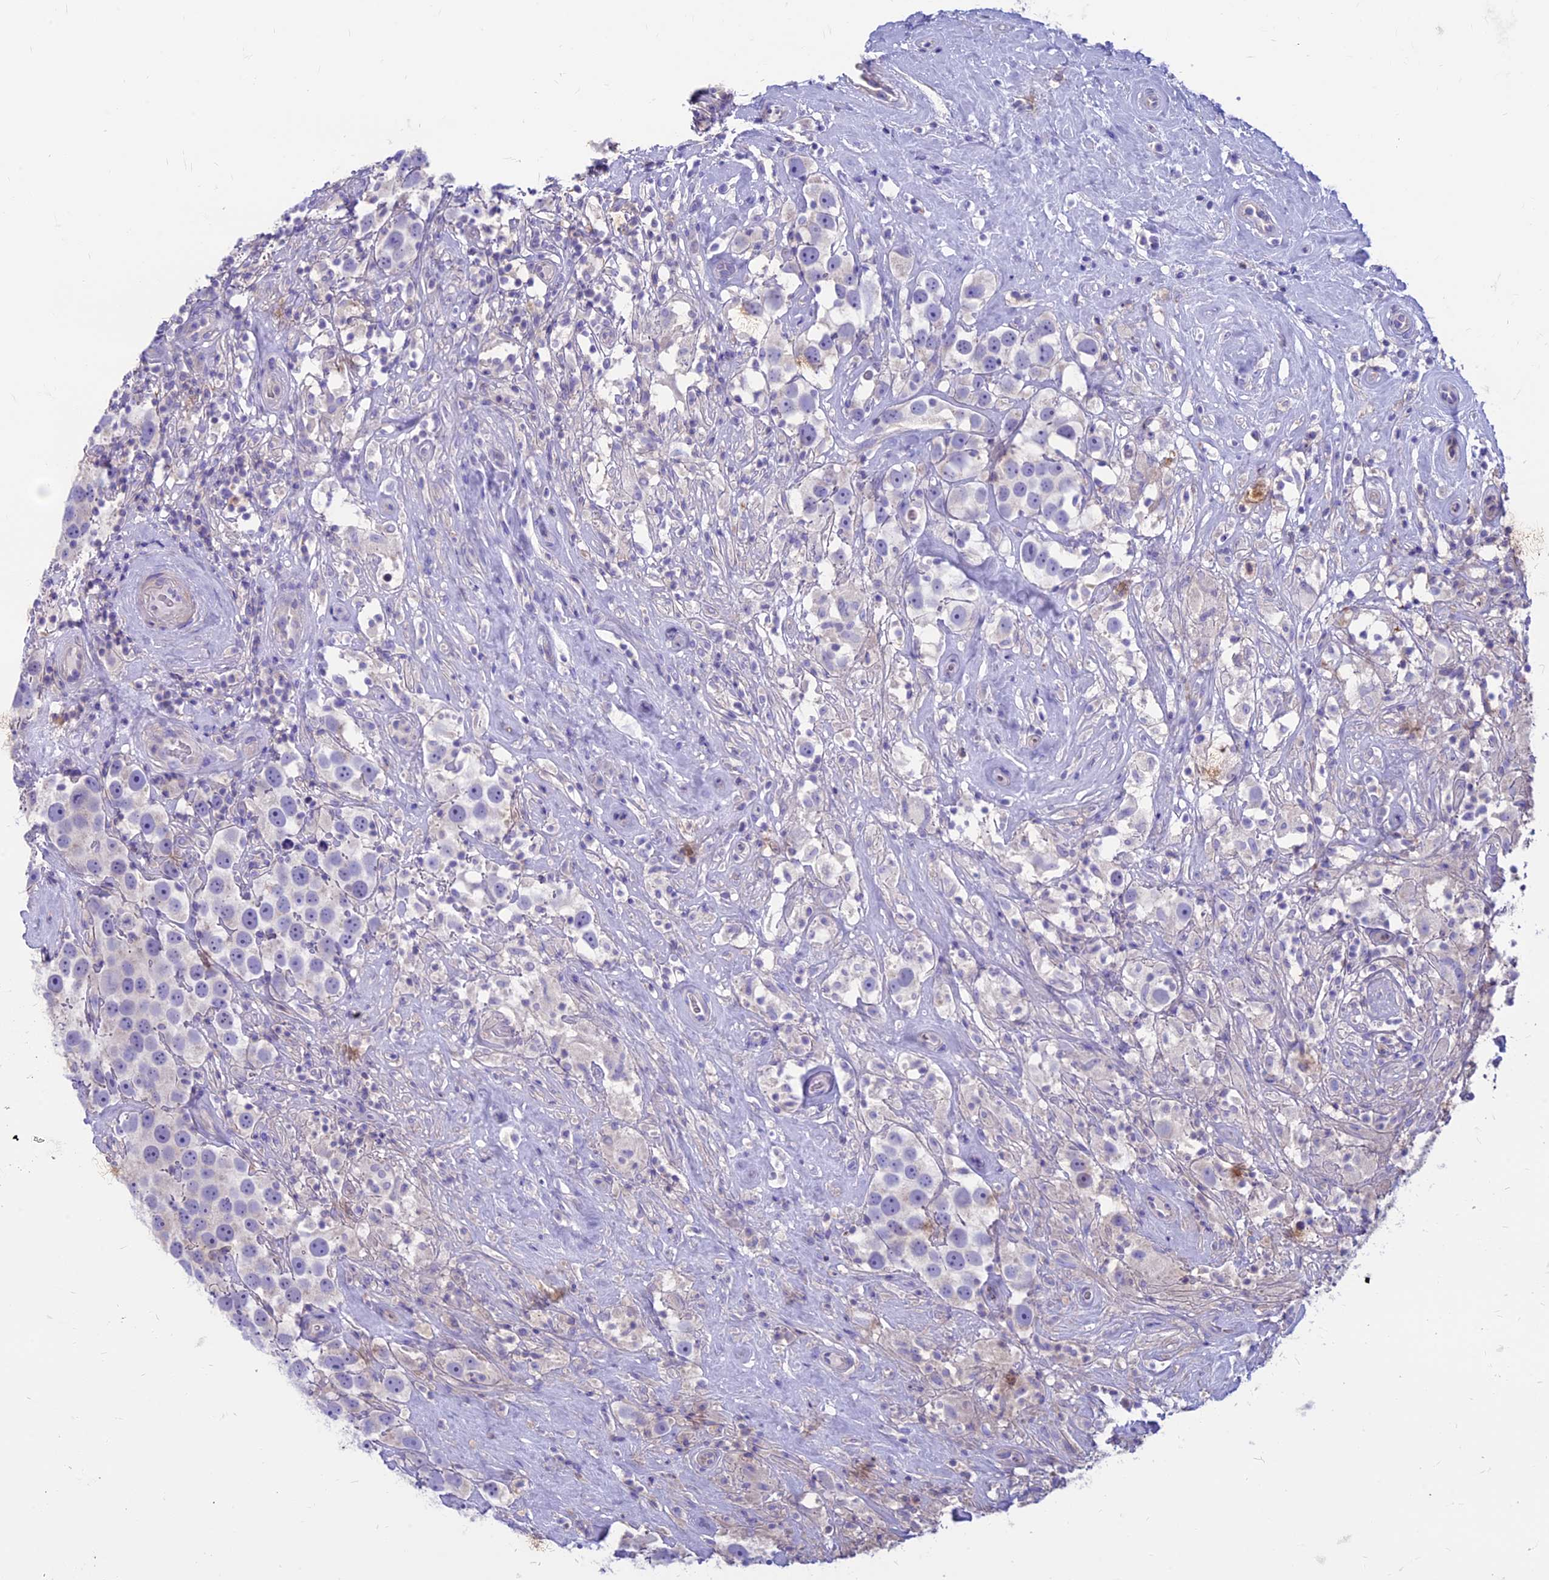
{"staining": {"intensity": "negative", "quantity": "none", "location": "none"}, "tissue": "testis cancer", "cell_type": "Tumor cells", "image_type": "cancer", "snomed": [{"axis": "morphology", "description": "Seminoma, NOS"}, {"axis": "topography", "description": "Testis"}], "caption": "This is an immunohistochemistry micrograph of human seminoma (testis). There is no positivity in tumor cells.", "gene": "CDAN1", "patient": {"sex": "male", "age": 49}}